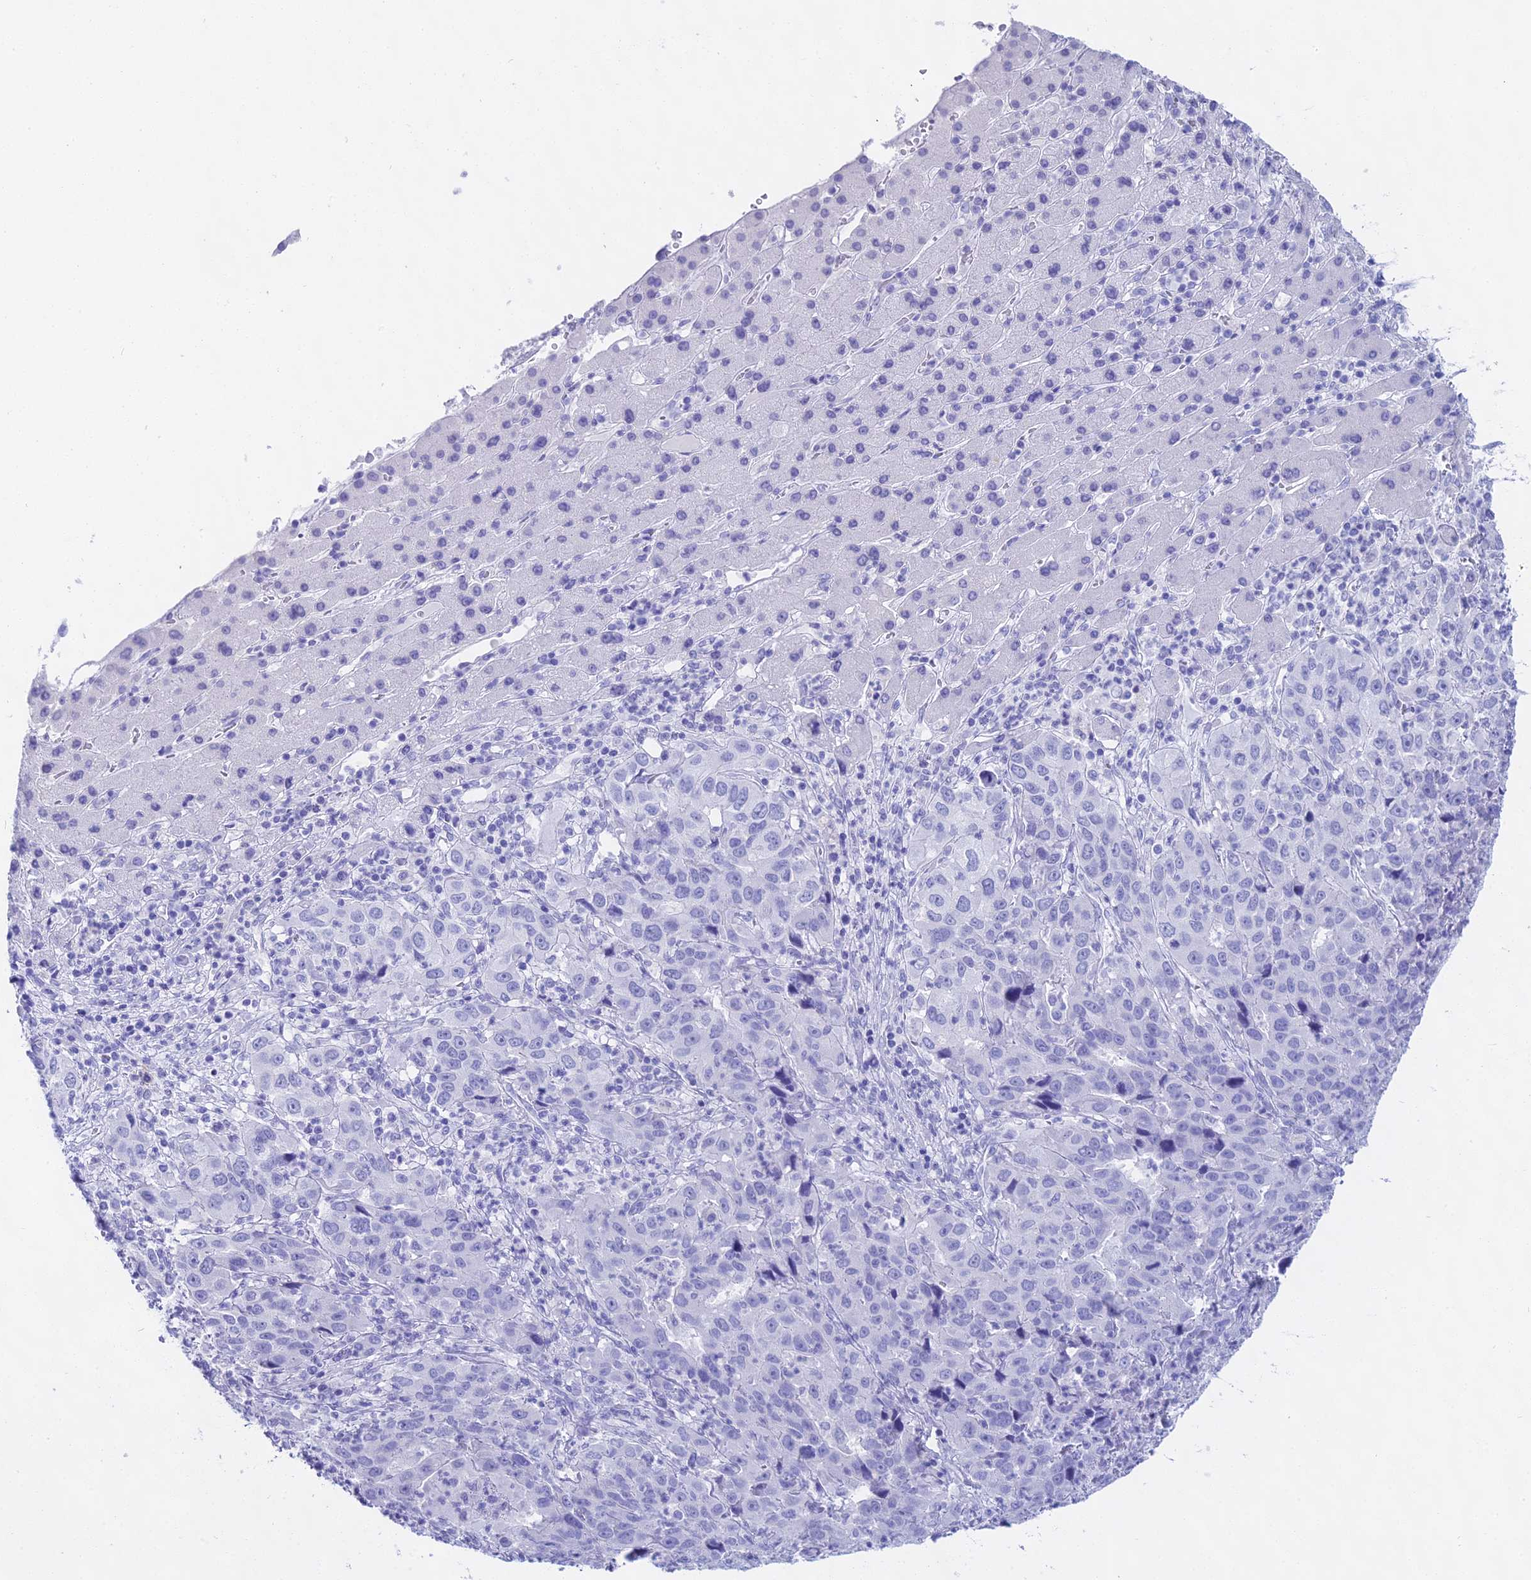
{"staining": {"intensity": "negative", "quantity": "none", "location": "none"}, "tissue": "liver cancer", "cell_type": "Tumor cells", "image_type": "cancer", "snomed": [{"axis": "morphology", "description": "Carcinoma, Hepatocellular, NOS"}, {"axis": "topography", "description": "Liver"}], "caption": "This image is of hepatocellular carcinoma (liver) stained with immunohistochemistry (IHC) to label a protein in brown with the nuclei are counter-stained blue. There is no expression in tumor cells. Brightfield microscopy of immunohistochemistry (IHC) stained with DAB (3,3'-diaminobenzidine) (brown) and hematoxylin (blue), captured at high magnification.", "gene": "CGB2", "patient": {"sex": "male", "age": 63}}